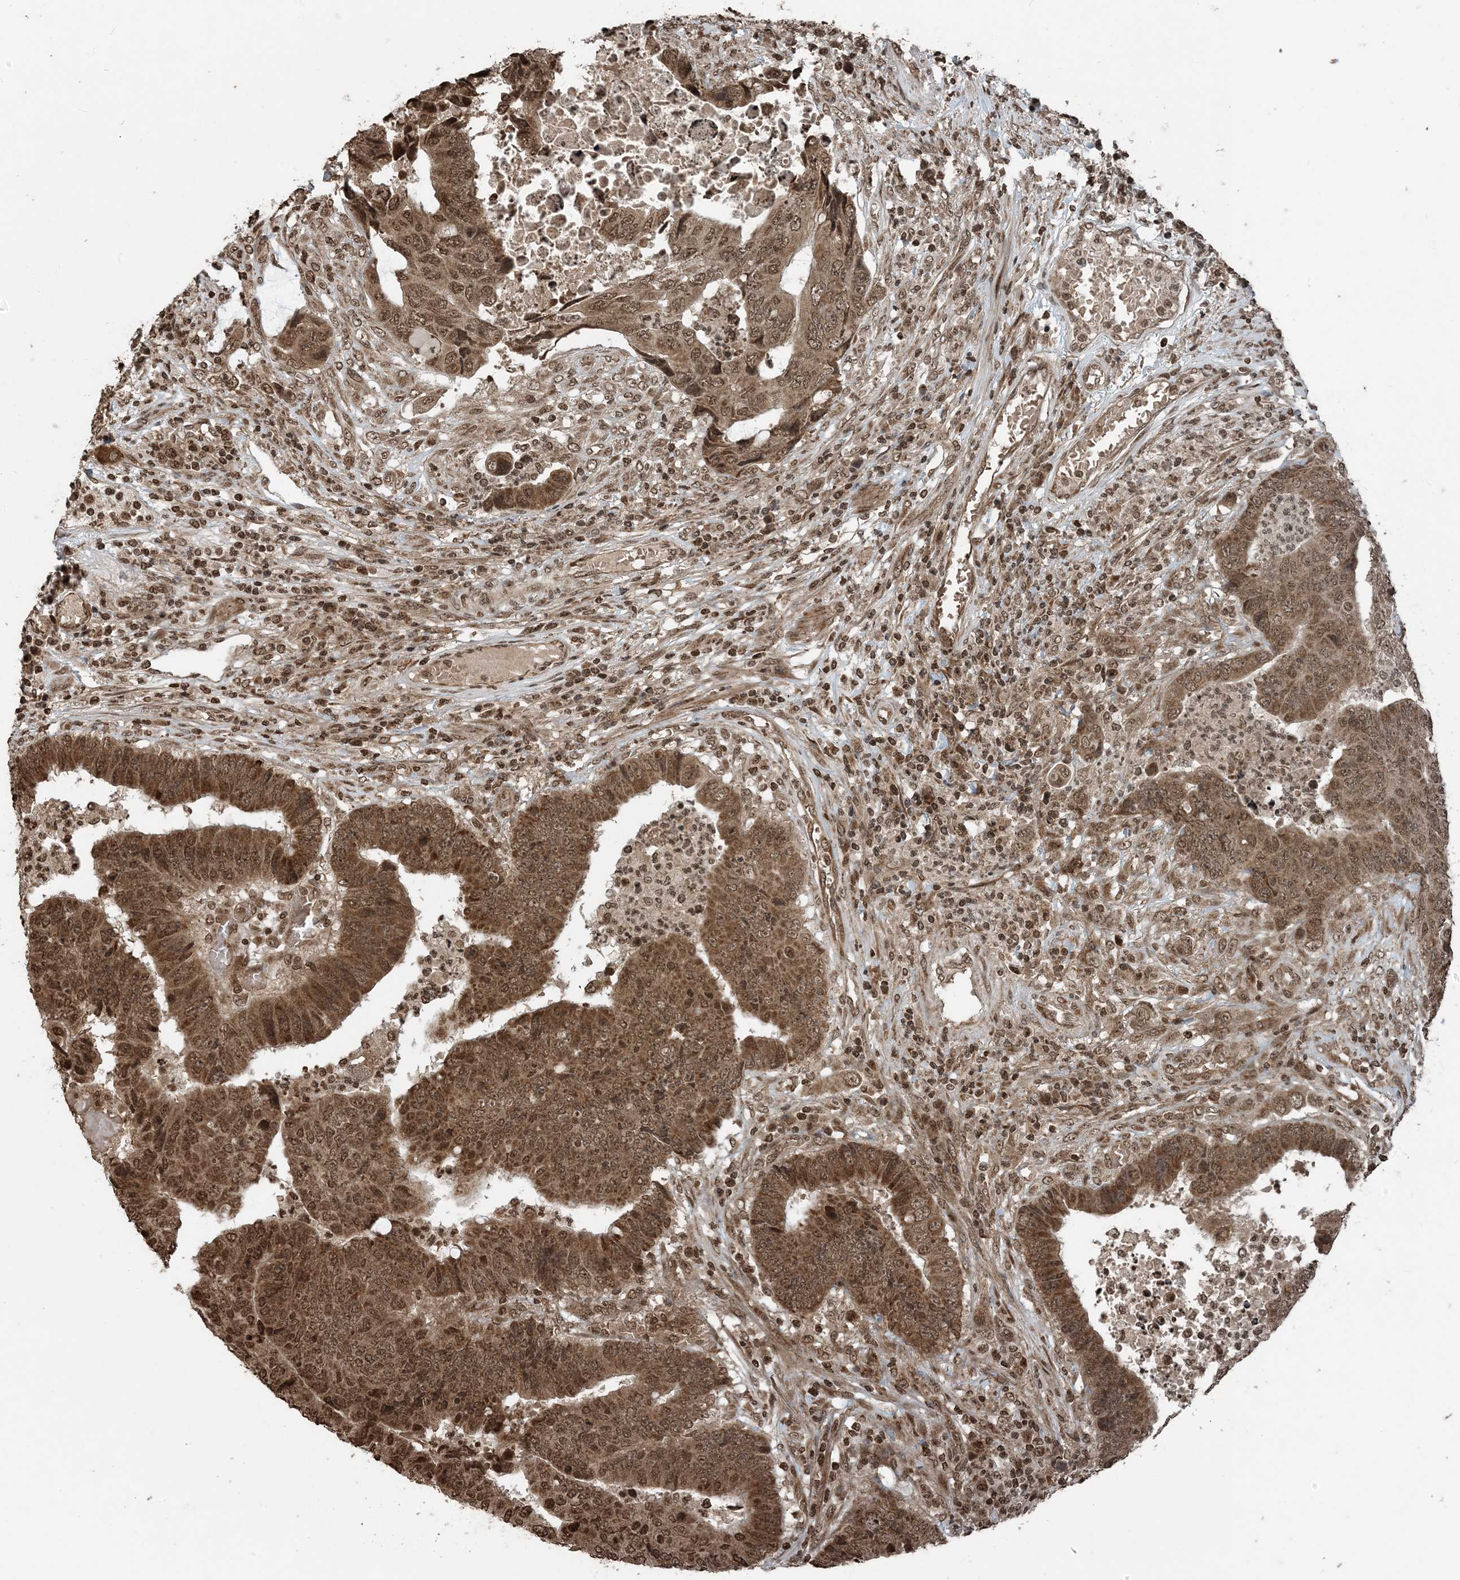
{"staining": {"intensity": "moderate", "quantity": ">75%", "location": "cytoplasmic/membranous,nuclear"}, "tissue": "colorectal cancer", "cell_type": "Tumor cells", "image_type": "cancer", "snomed": [{"axis": "morphology", "description": "Adenocarcinoma, NOS"}, {"axis": "topography", "description": "Rectum"}], "caption": "Tumor cells demonstrate moderate cytoplasmic/membranous and nuclear positivity in about >75% of cells in colorectal cancer.", "gene": "ZFAND2B", "patient": {"sex": "male", "age": 84}}